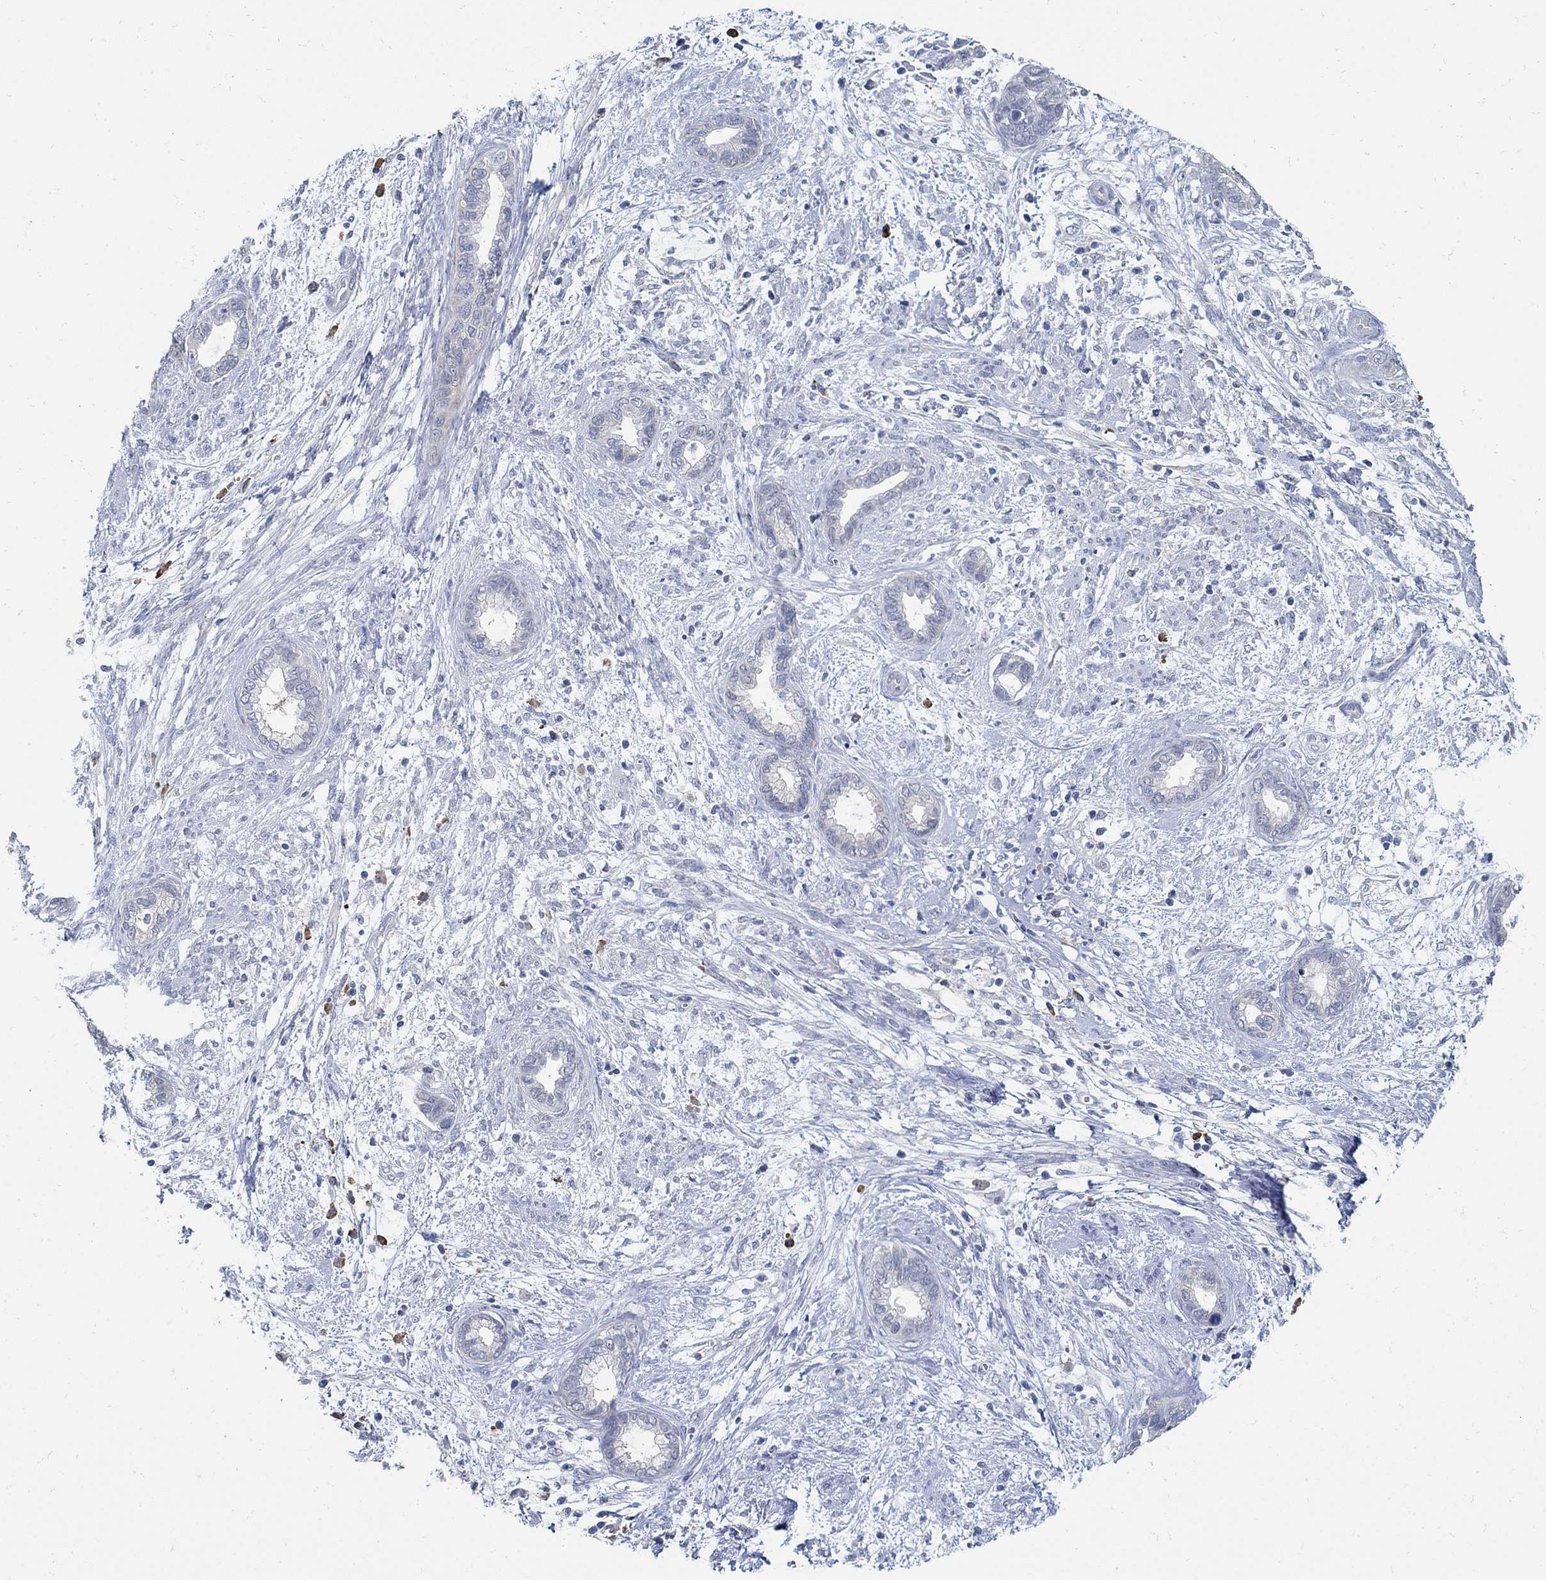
{"staining": {"intensity": "negative", "quantity": "none", "location": "none"}, "tissue": "cervical cancer", "cell_type": "Tumor cells", "image_type": "cancer", "snomed": [{"axis": "morphology", "description": "Adenocarcinoma, NOS"}, {"axis": "topography", "description": "Cervix"}], "caption": "Immunohistochemistry histopathology image of human cervical cancer (adenocarcinoma) stained for a protein (brown), which demonstrates no expression in tumor cells. The staining was performed using DAB to visualize the protein expression in brown, while the nuclei were stained in blue with hematoxylin (Magnification: 20x).", "gene": "PCDH11X", "patient": {"sex": "female", "age": 62}}